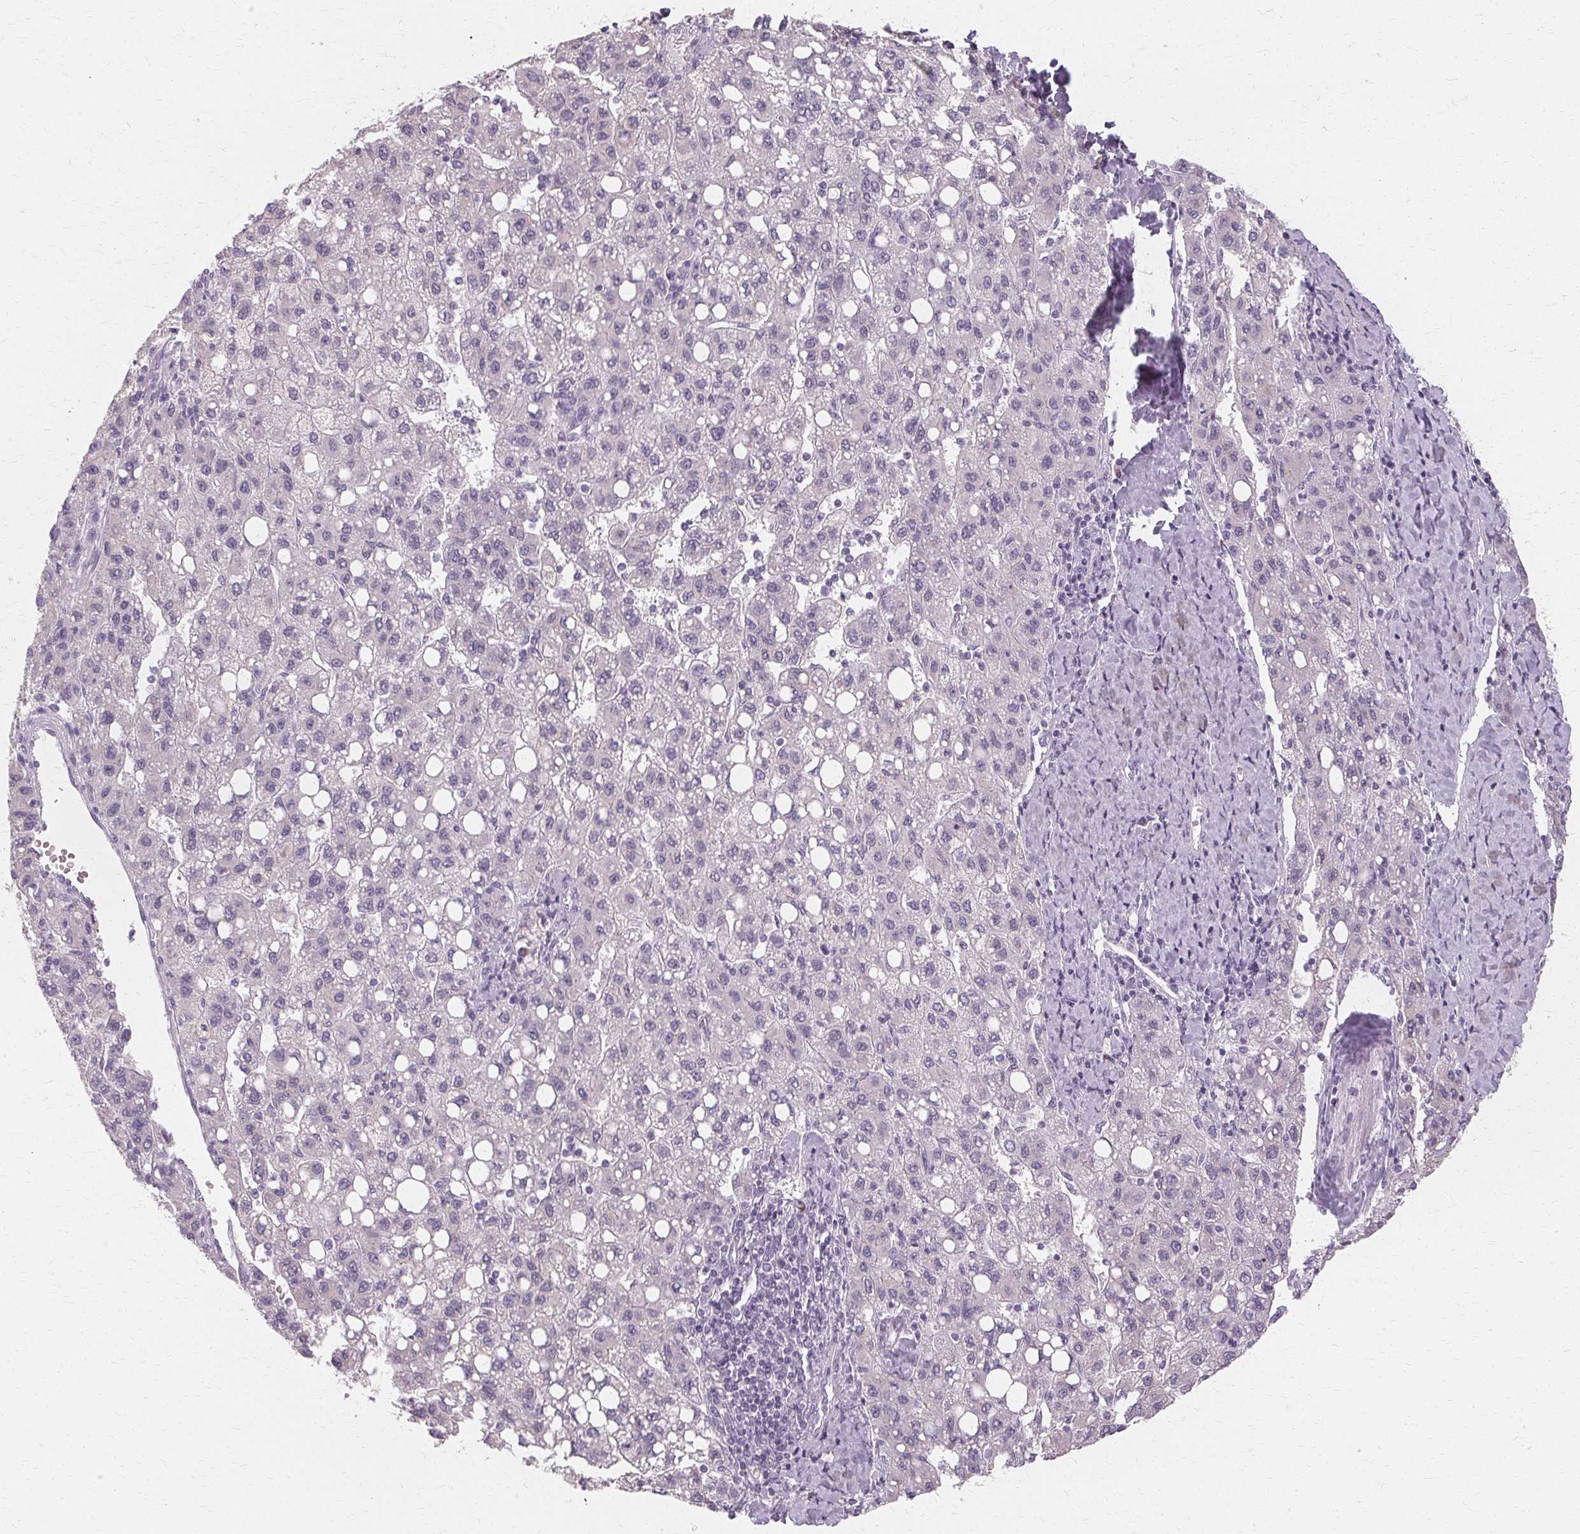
{"staining": {"intensity": "negative", "quantity": "none", "location": "none"}, "tissue": "liver cancer", "cell_type": "Tumor cells", "image_type": "cancer", "snomed": [{"axis": "morphology", "description": "Carcinoma, Hepatocellular, NOS"}, {"axis": "topography", "description": "Liver"}], "caption": "Immunohistochemistry image of neoplastic tissue: hepatocellular carcinoma (liver) stained with DAB (3,3'-diaminobenzidine) shows no significant protein staining in tumor cells.", "gene": "FCRL3", "patient": {"sex": "female", "age": 82}}